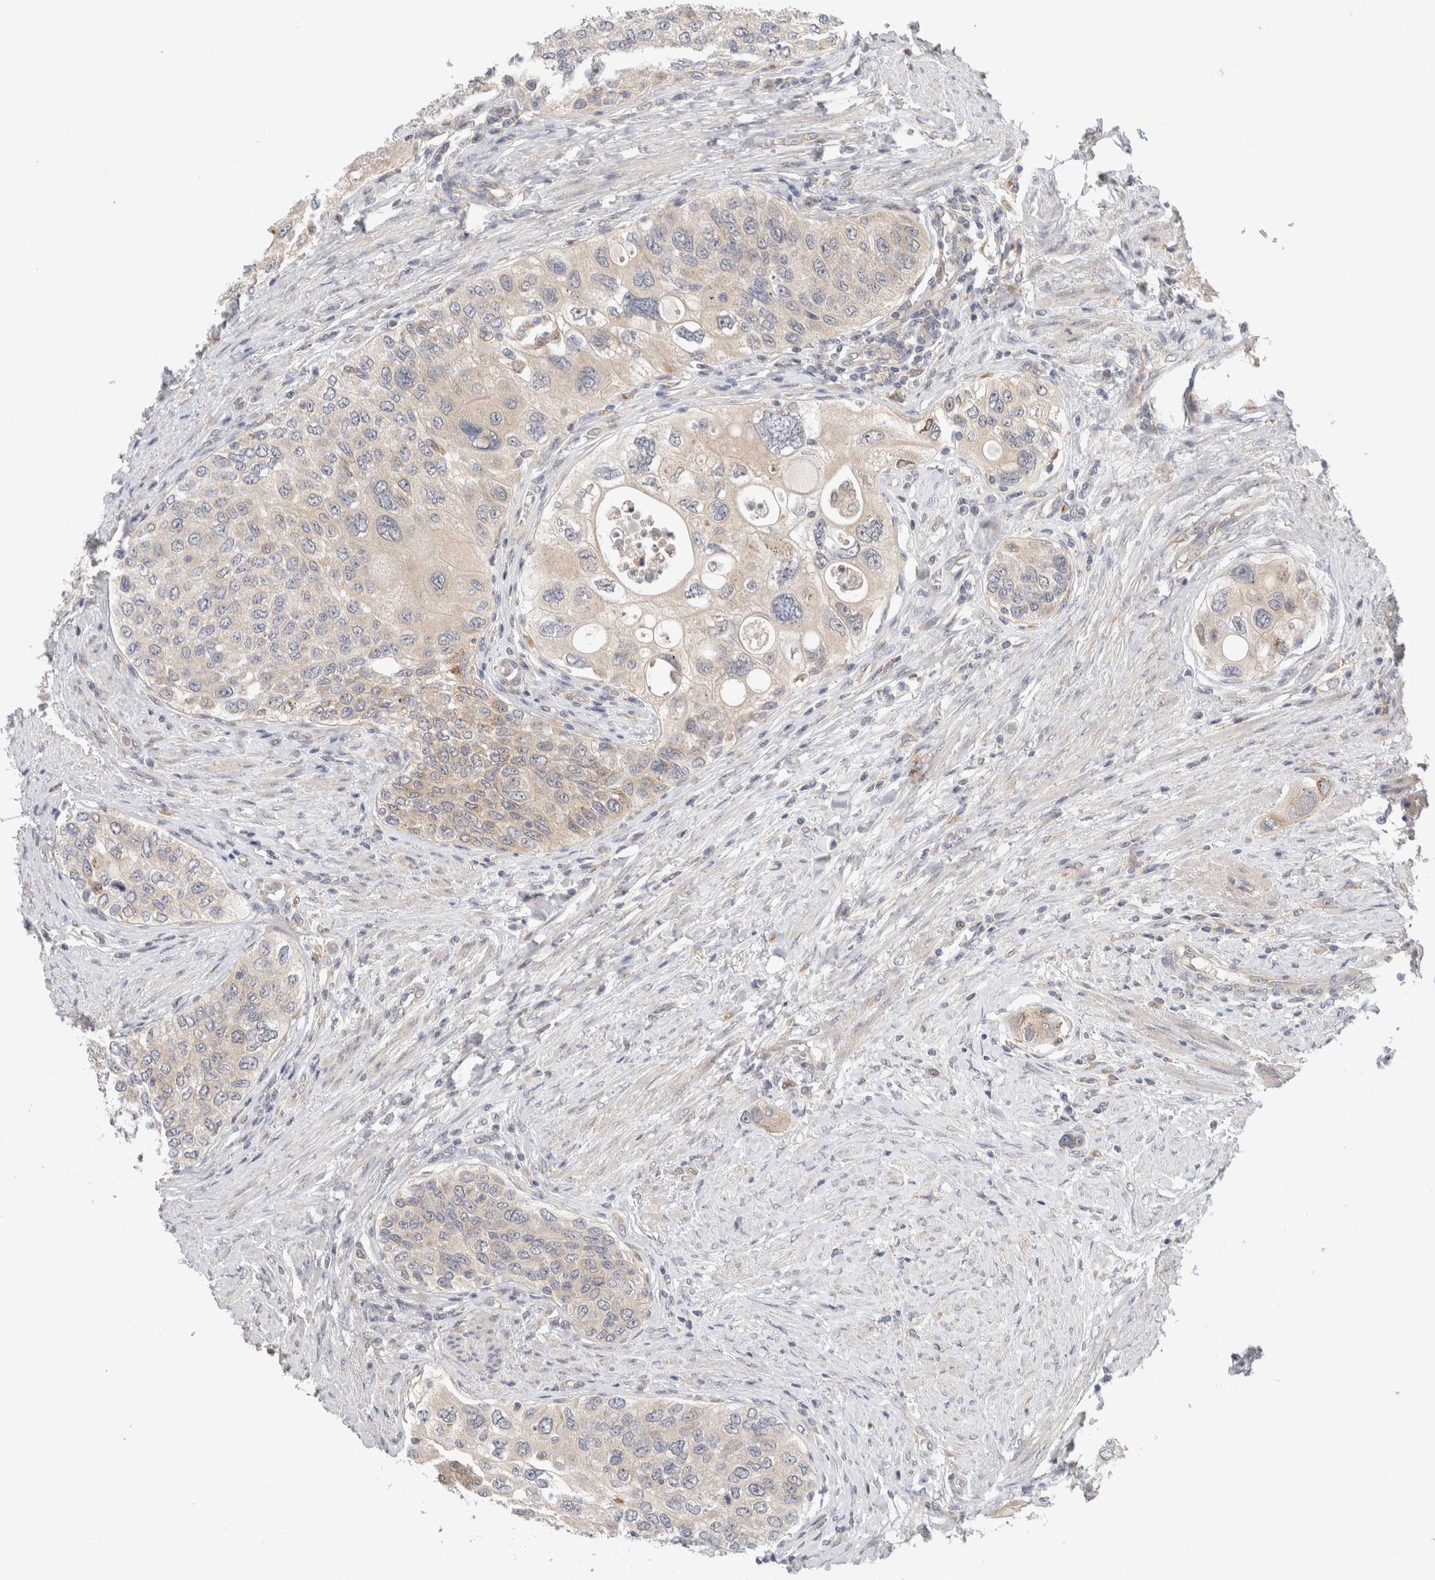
{"staining": {"intensity": "weak", "quantity": "<25%", "location": "cytoplasmic/membranous"}, "tissue": "urothelial cancer", "cell_type": "Tumor cells", "image_type": "cancer", "snomed": [{"axis": "morphology", "description": "Urothelial carcinoma, High grade"}, {"axis": "topography", "description": "Urinary bladder"}], "caption": "High magnification brightfield microscopy of urothelial carcinoma (high-grade) stained with DAB (brown) and counterstained with hematoxylin (blue): tumor cells show no significant expression.", "gene": "SGK1", "patient": {"sex": "female", "age": 56}}